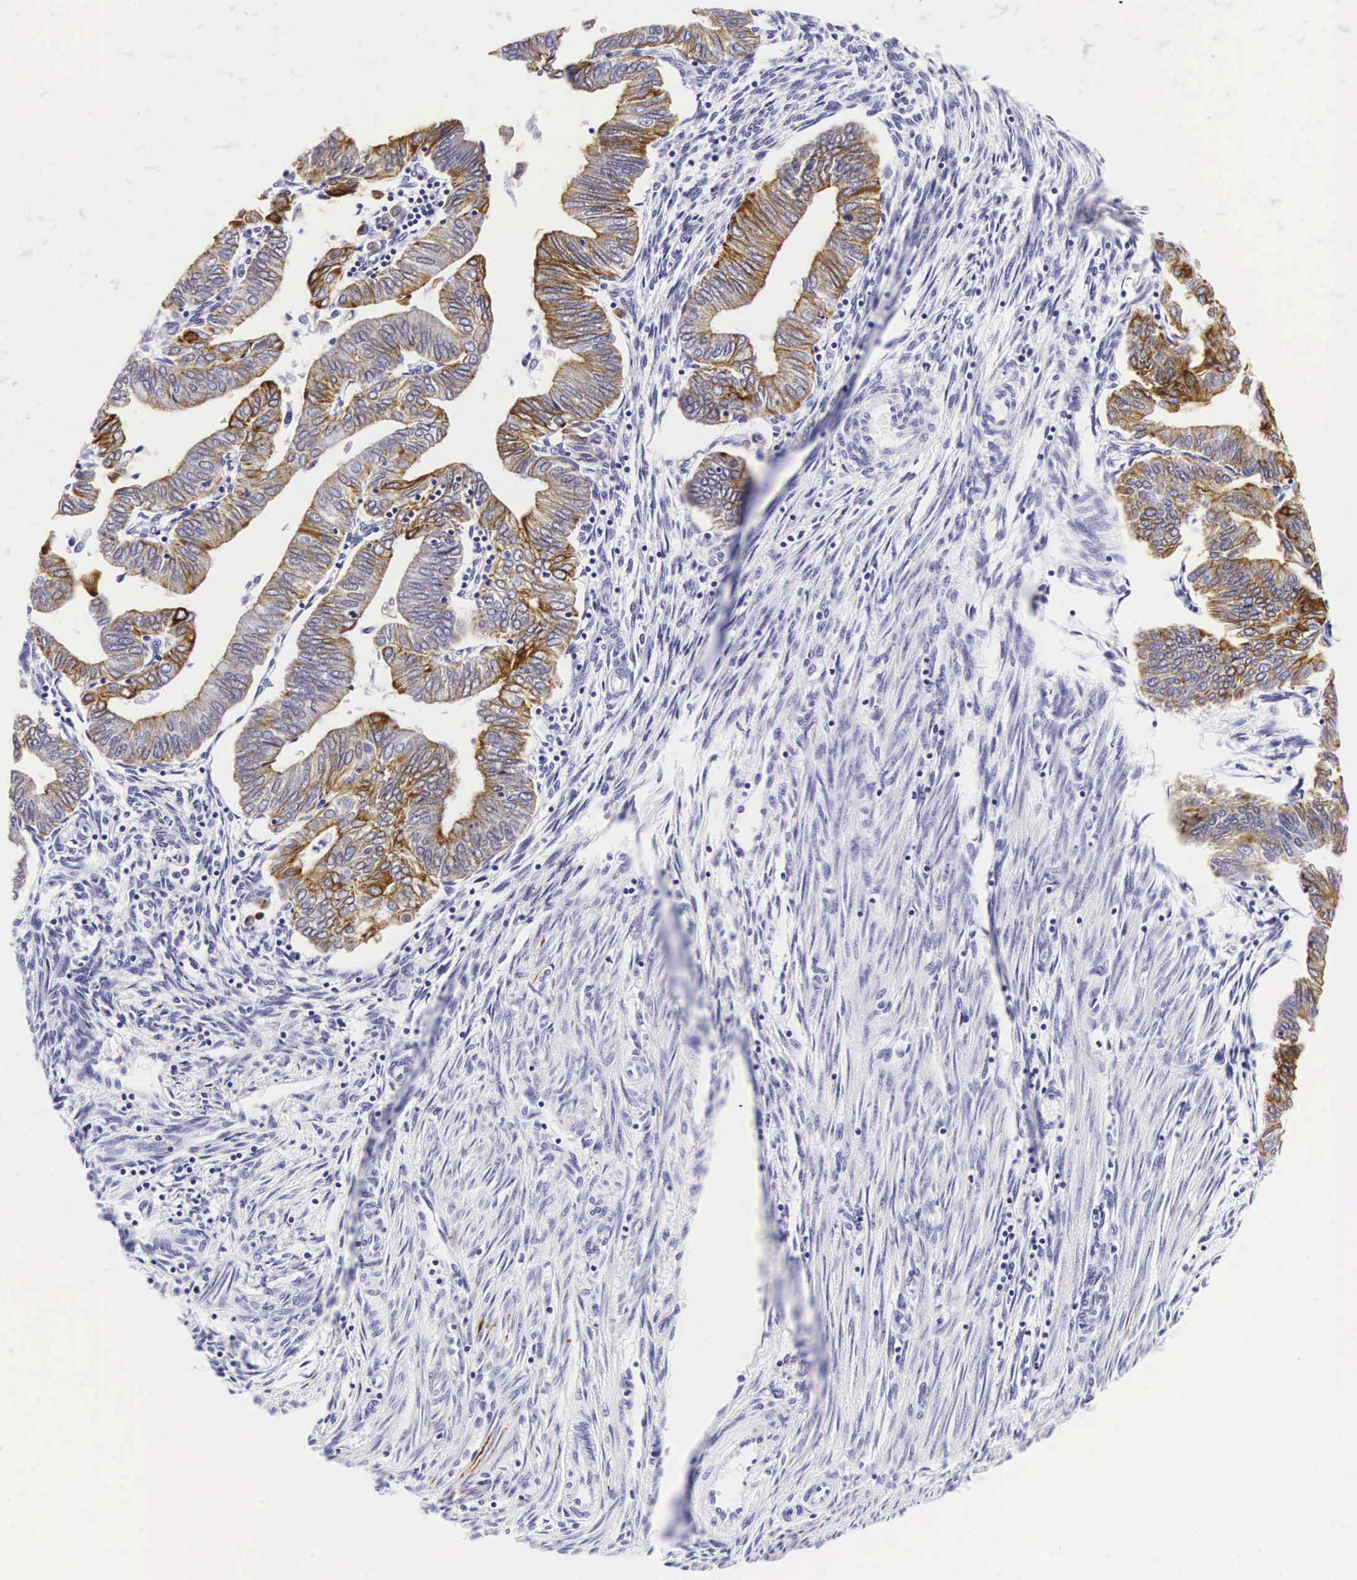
{"staining": {"intensity": "moderate", "quantity": ">75%", "location": "cytoplasmic/membranous"}, "tissue": "endometrial cancer", "cell_type": "Tumor cells", "image_type": "cancer", "snomed": [{"axis": "morphology", "description": "Adenocarcinoma, NOS"}, {"axis": "topography", "description": "Endometrium"}], "caption": "IHC micrograph of human adenocarcinoma (endometrial) stained for a protein (brown), which demonstrates medium levels of moderate cytoplasmic/membranous staining in about >75% of tumor cells.", "gene": "KRT18", "patient": {"sex": "female", "age": 51}}